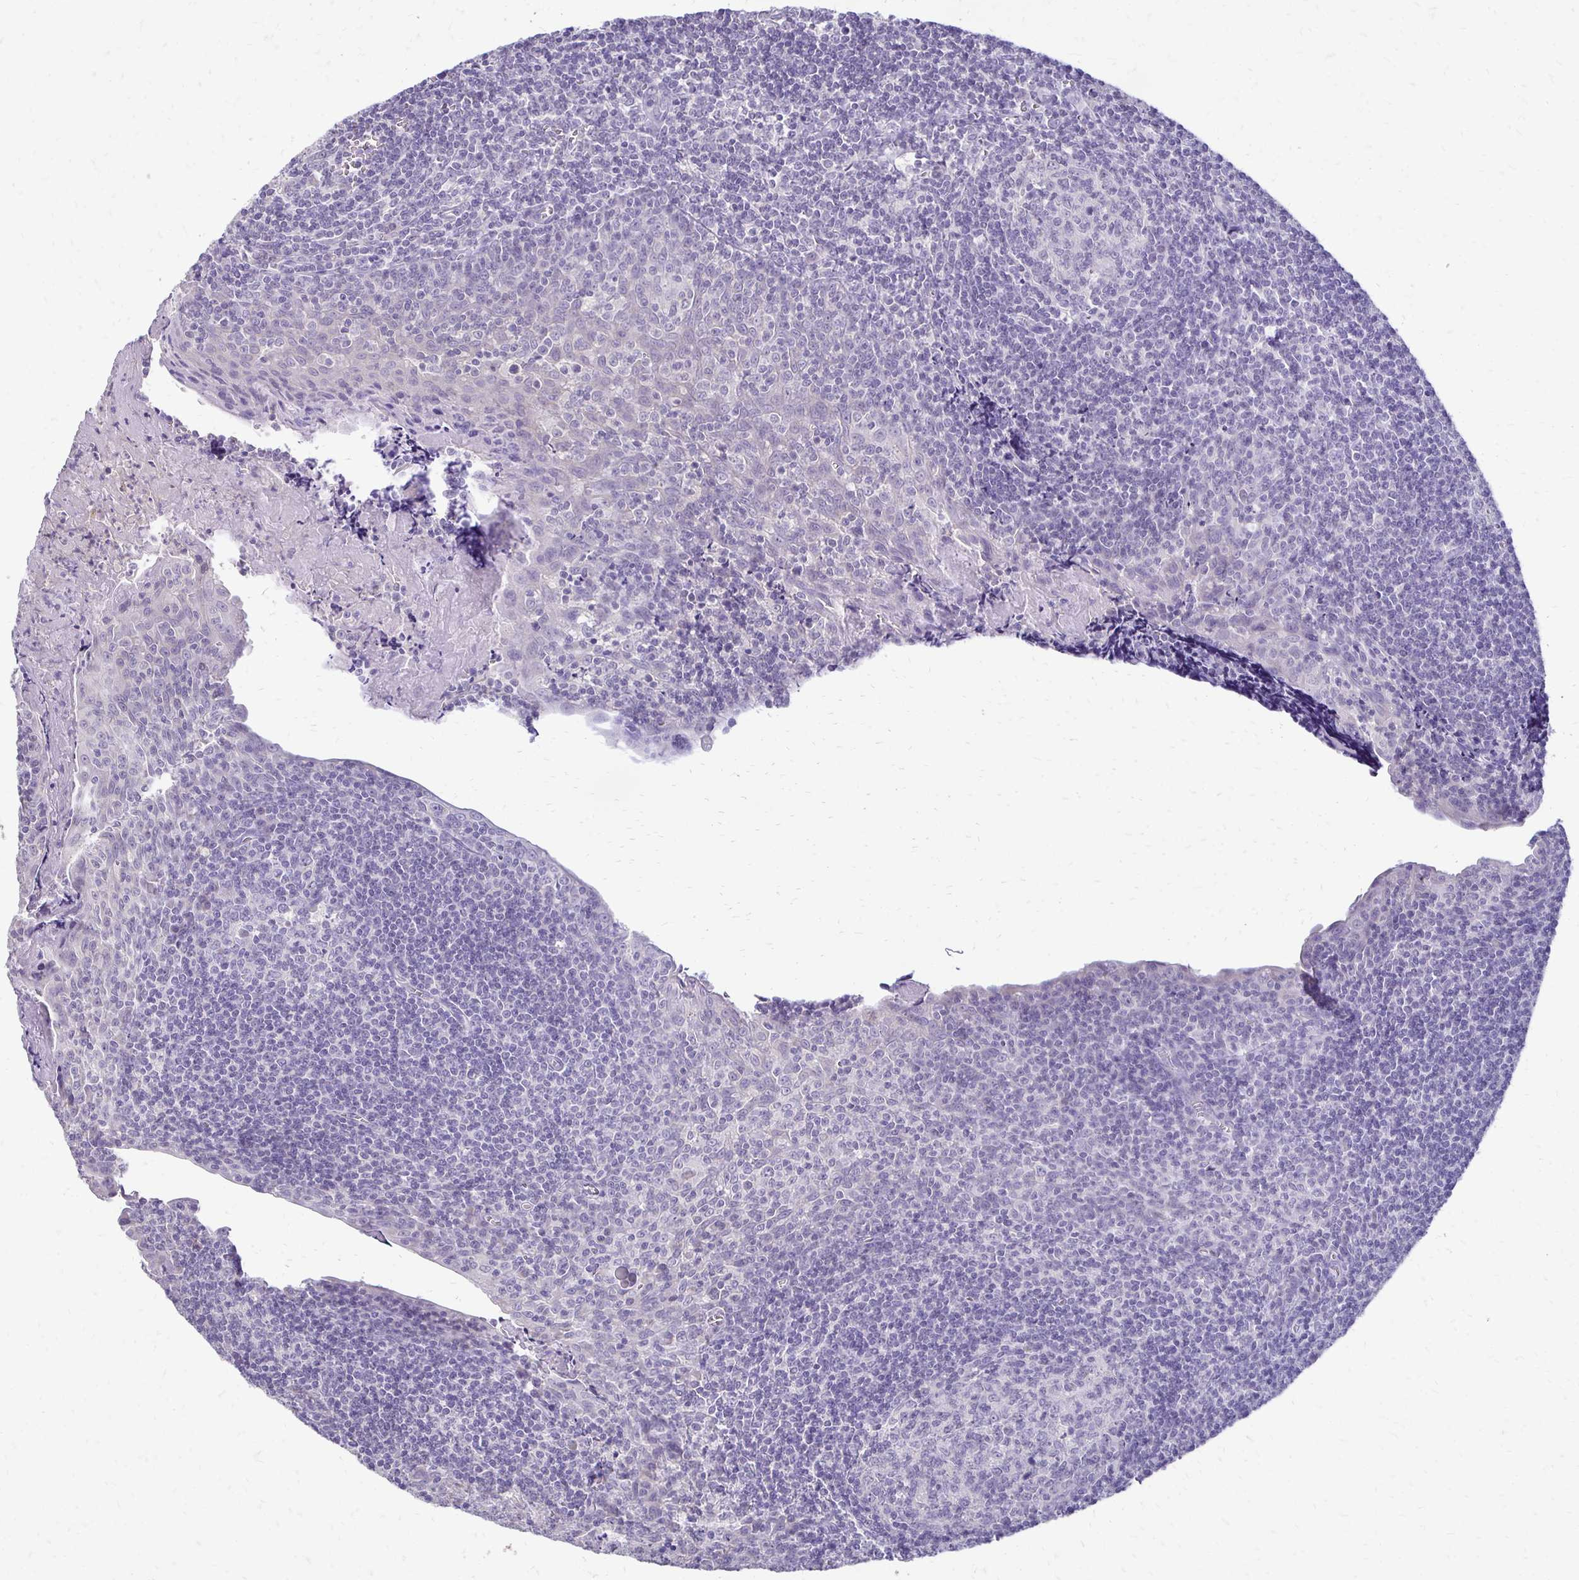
{"staining": {"intensity": "negative", "quantity": "none", "location": "none"}, "tissue": "tonsil", "cell_type": "Germinal center cells", "image_type": "normal", "snomed": [{"axis": "morphology", "description": "Normal tissue, NOS"}, {"axis": "morphology", "description": "Inflammation, NOS"}, {"axis": "topography", "description": "Tonsil"}], "caption": "This is a histopathology image of immunohistochemistry (IHC) staining of normal tonsil, which shows no expression in germinal center cells.", "gene": "ALPG", "patient": {"sex": "female", "age": 31}}